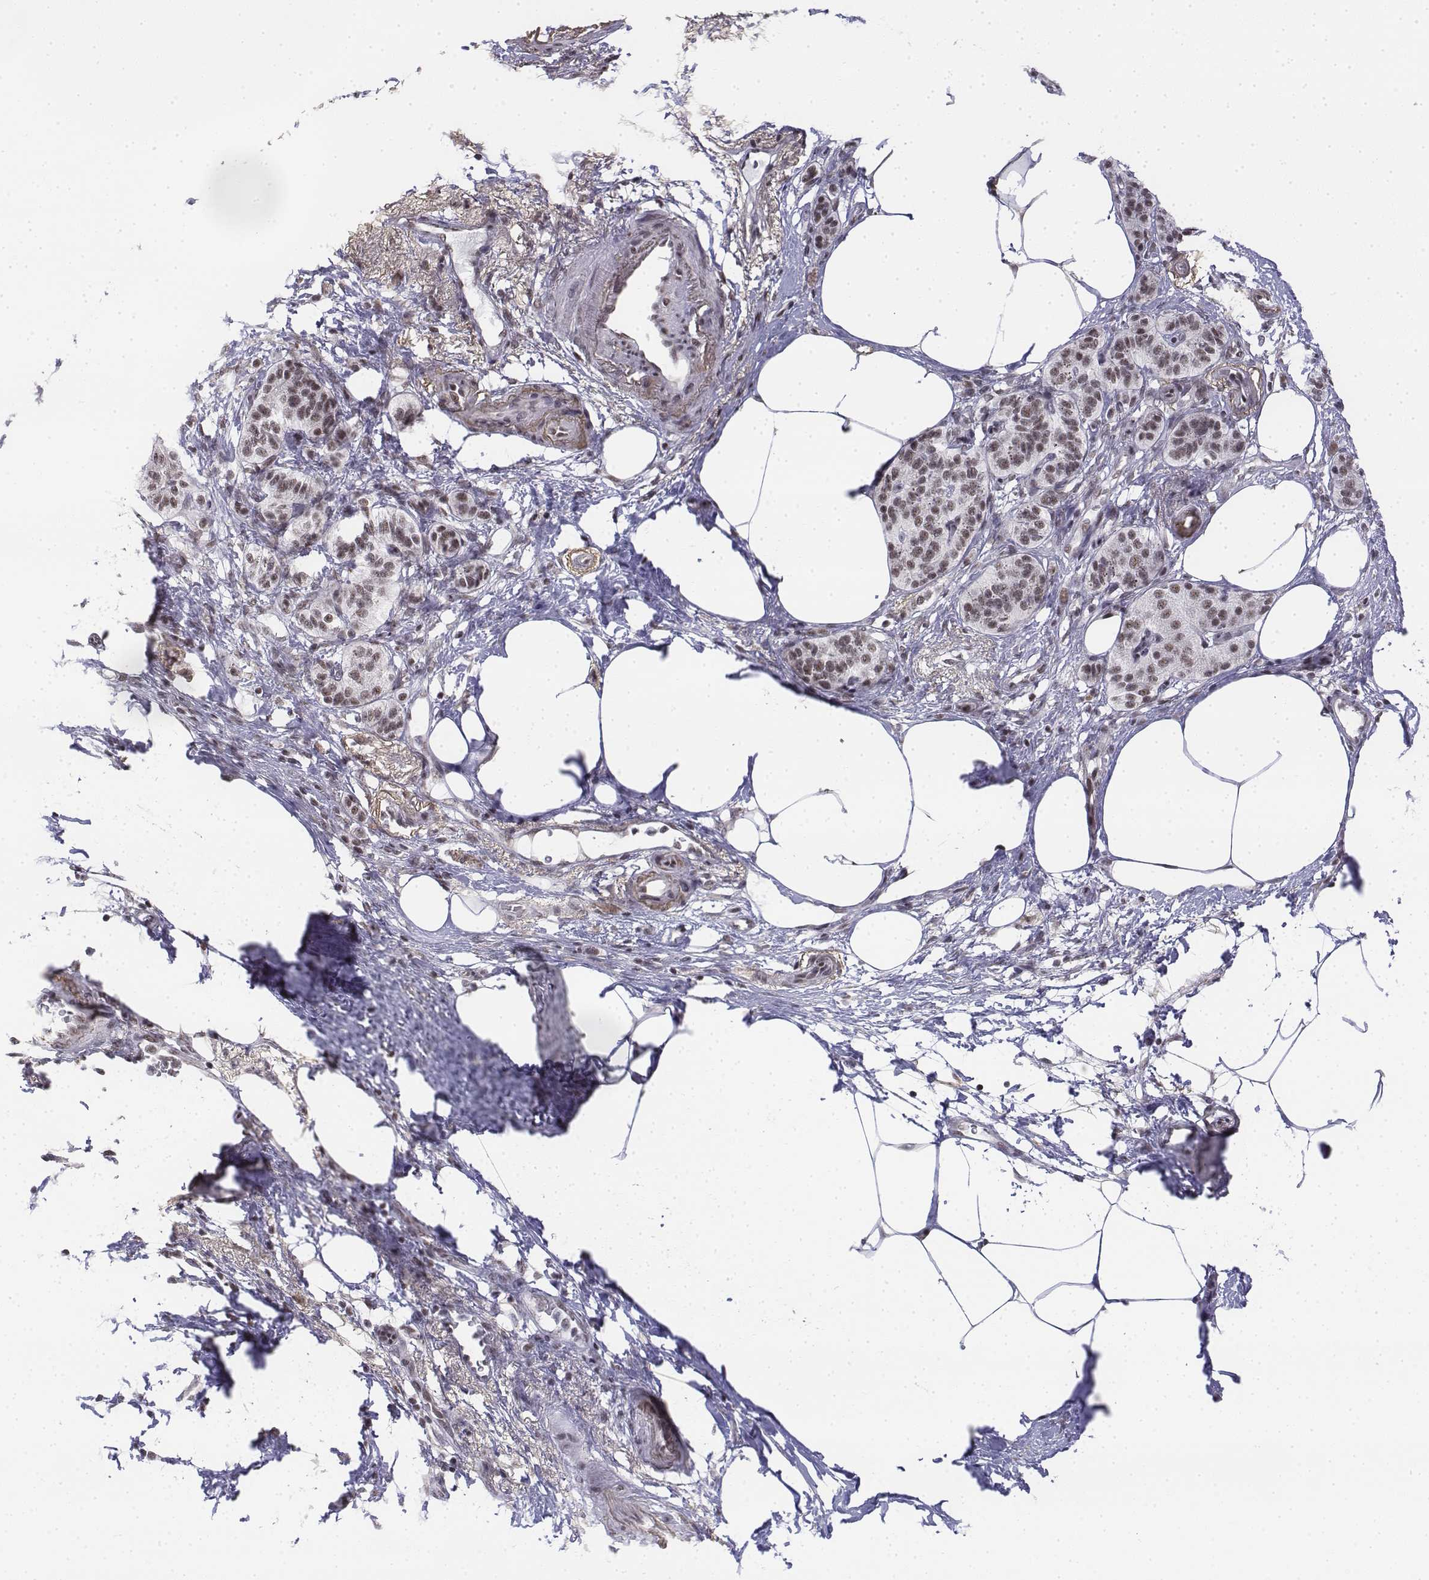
{"staining": {"intensity": "moderate", "quantity": ">75%", "location": "nuclear"}, "tissue": "pancreatic cancer", "cell_type": "Tumor cells", "image_type": "cancer", "snomed": [{"axis": "morphology", "description": "Adenocarcinoma, NOS"}, {"axis": "topography", "description": "Pancreas"}], "caption": "This histopathology image reveals immunohistochemistry (IHC) staining of pancreatic cancer, with medium moderate nuclear staining in approximately >75% of tumor cells.", "gene": "SETD1A", "patient": {"sex": "female", "age": 72}}